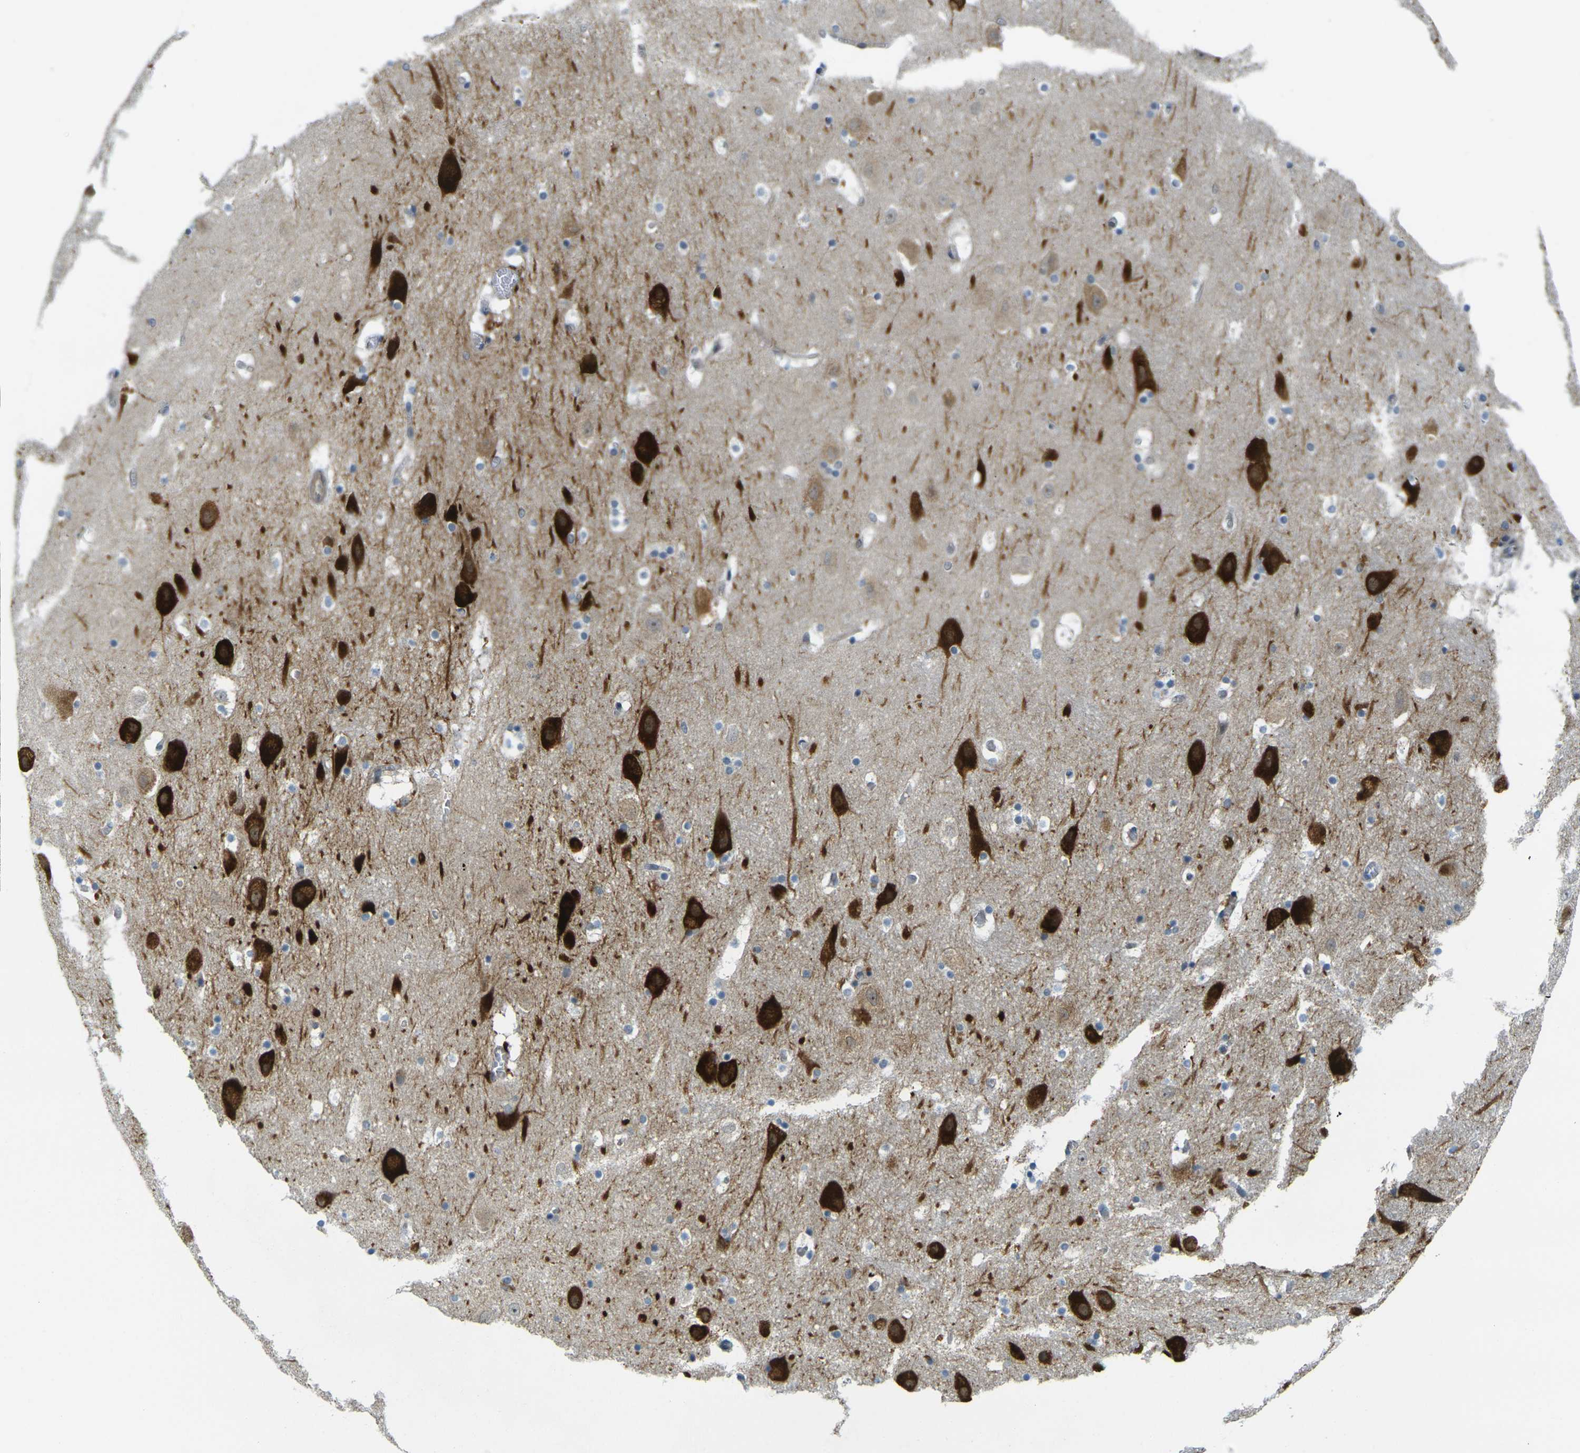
{"staining": {"intensity": "weak", "quantity": "<25%", "location": "cytoplasmic/membranous"}, "tissue": "hippocampus", "cell_type": "Glial cells", "image_type": "normal", "snomed": [{"axis": "morphology", "description": "Normal tissue, NOS"}, {"axis": "topography", "description": "Hippocampus"}], "caption": "An image of human hippocampus is negative for staining in glial cells. Nuclei are stained in blue.", "gene": "KCTD10", "patient": {"sex": "male", "age": 45}}